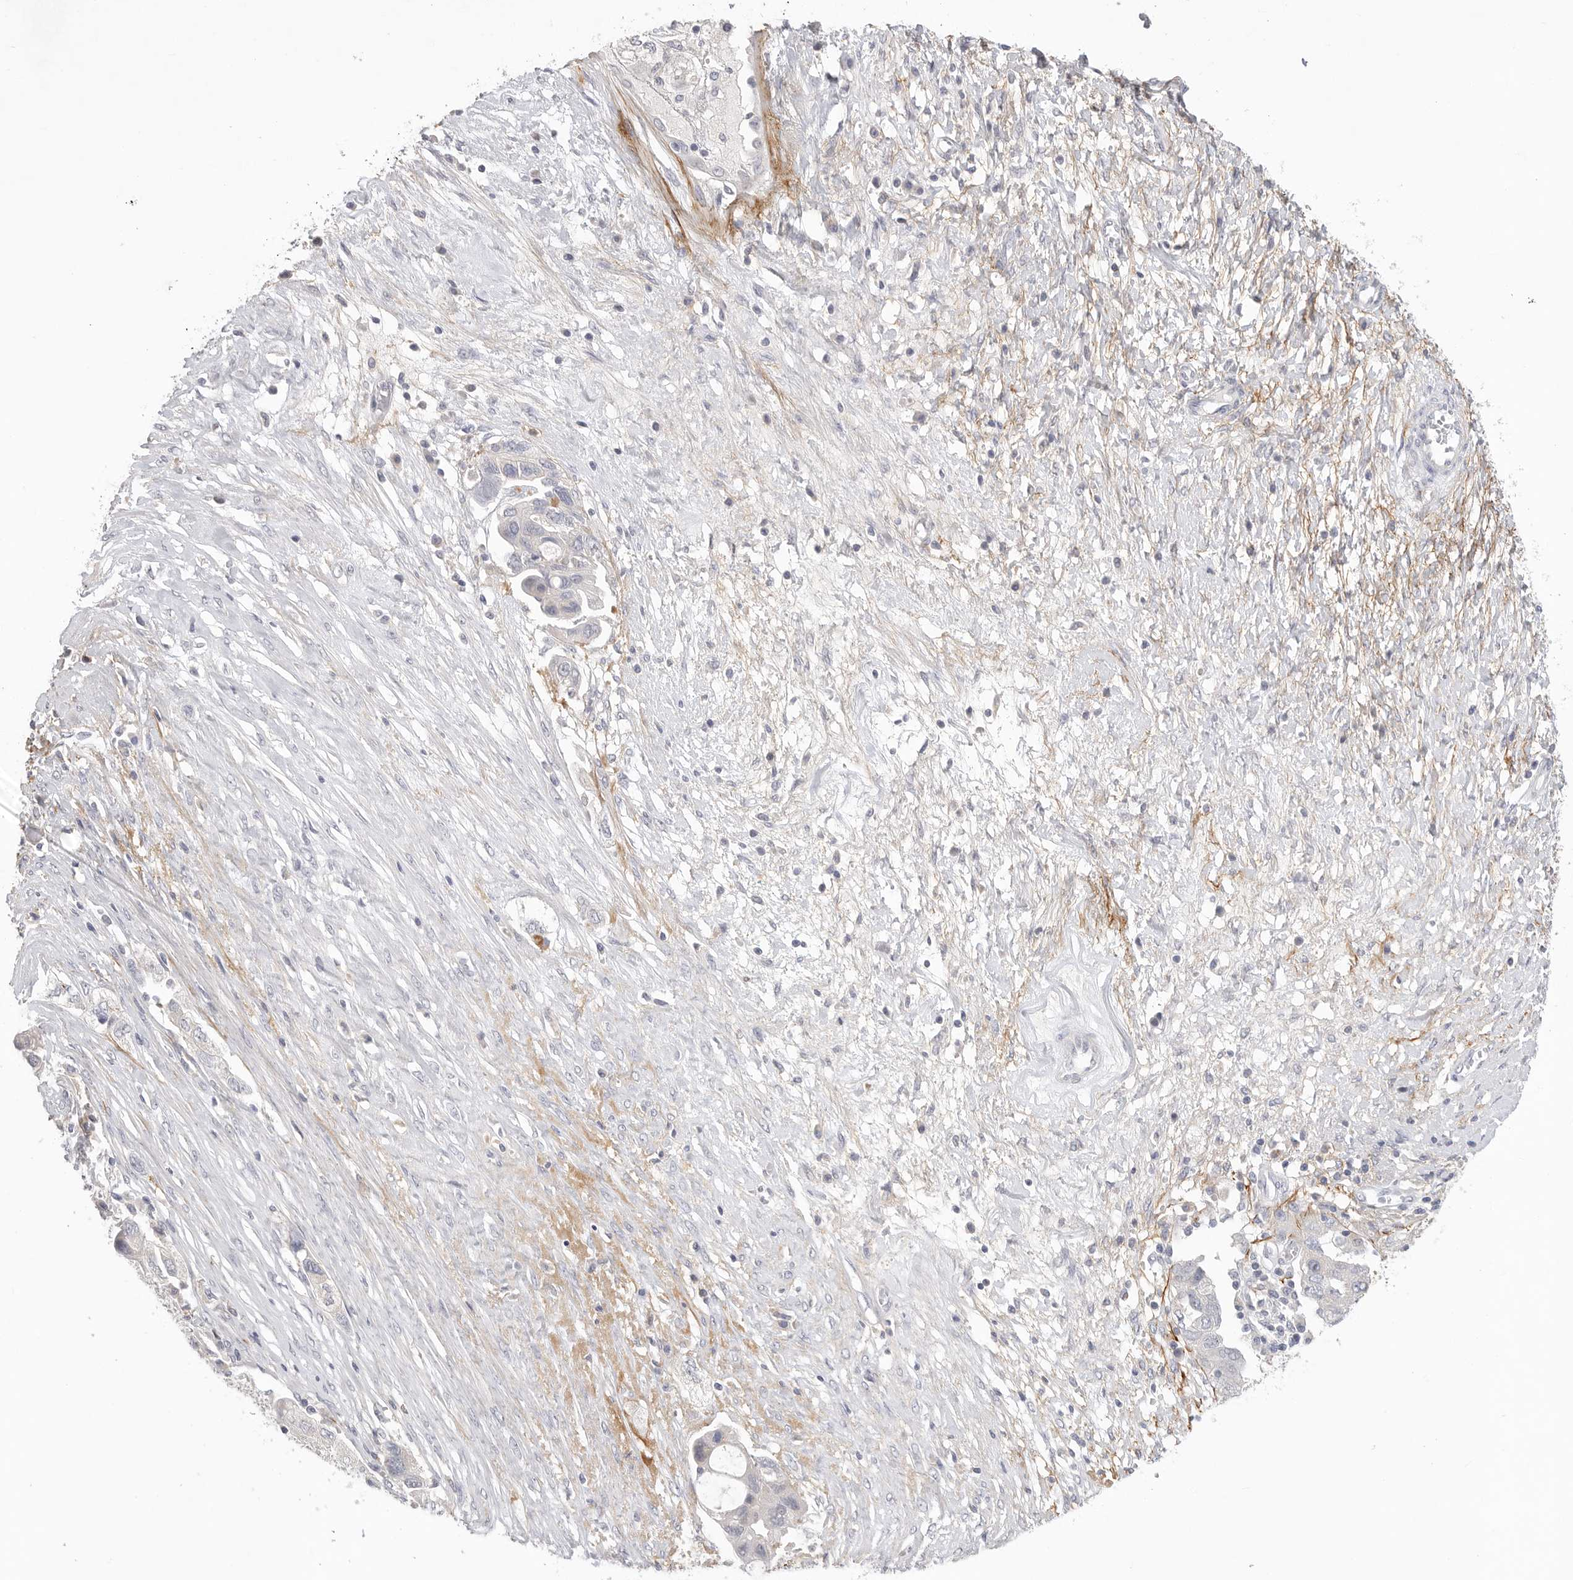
{"staining": {"intensity": "negative", "quantity": "none", "location": "none"}, "tissue": "ovarian cancer", "cell_type": "Tumor cells", "image_type": "cancer", "snomed": [{"axis": "morphology", "description": "Carcinoma, NOS"}, {"axis": "morphology", "description": "Cystadenocarcinoma, serous, NOS"}, {"axis": "topography", "description": "Ovary"}], "caption": "This is a histopathology image of IHC staining of carcinoma (ovarian), which shows no expression in tumor cells.", "gene": "FBN2", "patient": {"sex": "female", "age": 69}}